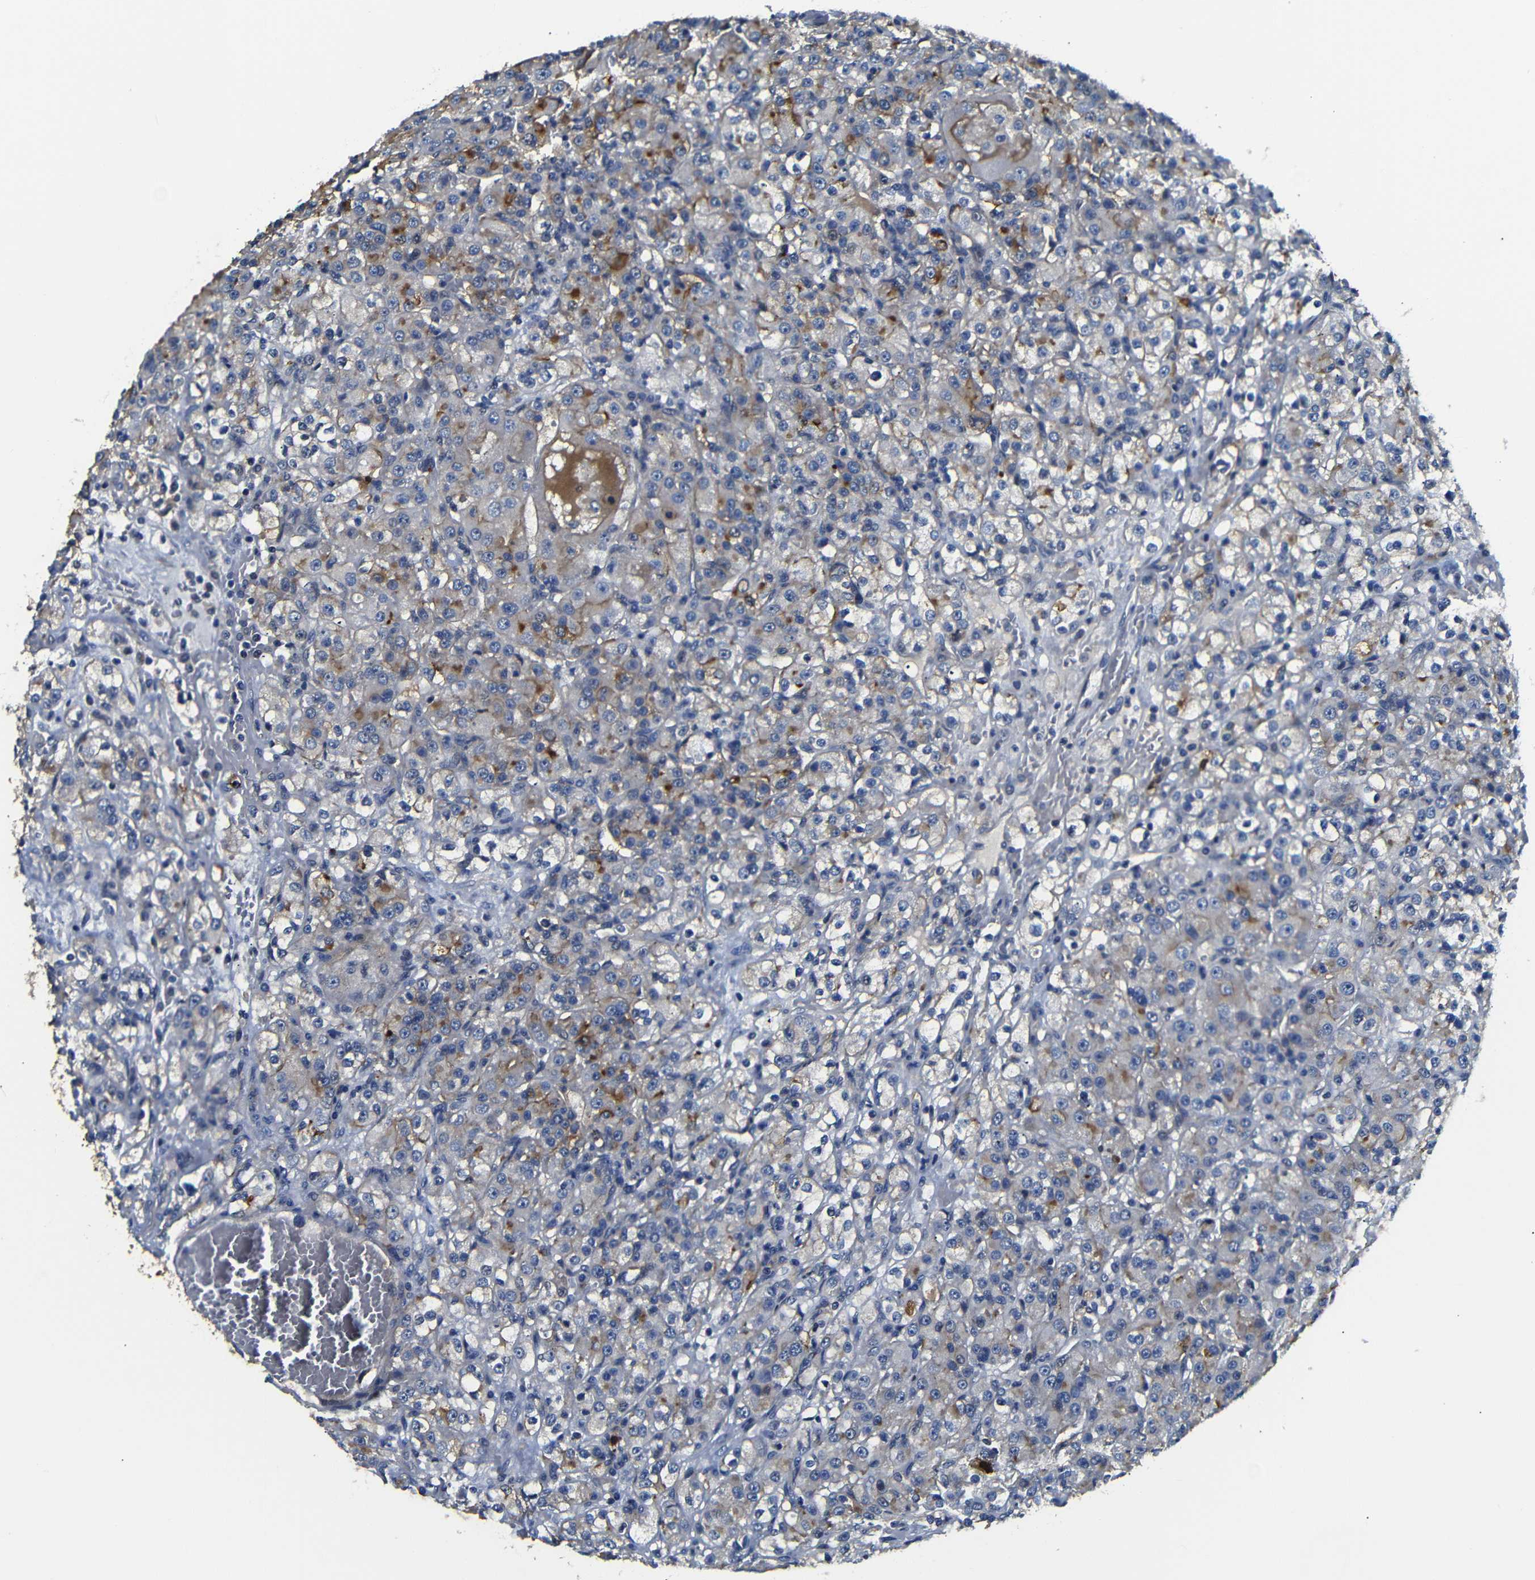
{"staining": {"intensity": "moderate", "quantity": "25%-75%", "location": "cytoplasmic/membranous"}, "tissue": "renal cancer", "cell_type": "Tumor cells", "image_type": "cancer", "snomed": [{"axis": "morphology", "description": "Normal tissue, NOS"}, {"axis": "morphology", "description": "Adenocarcinoma, NOS"}, {"axis": "topography", "description": "Kidney"}], "caption": "A high-resolution photomicrograph shows IHC staining of renal cancer (adenocarcinoma), which demonstrates moderate cytoplasmic/membranous positivity in about 25%-75% of tumor cells.", "gene": "AFDN", "patient": {"sex": "male", "age": 61}}